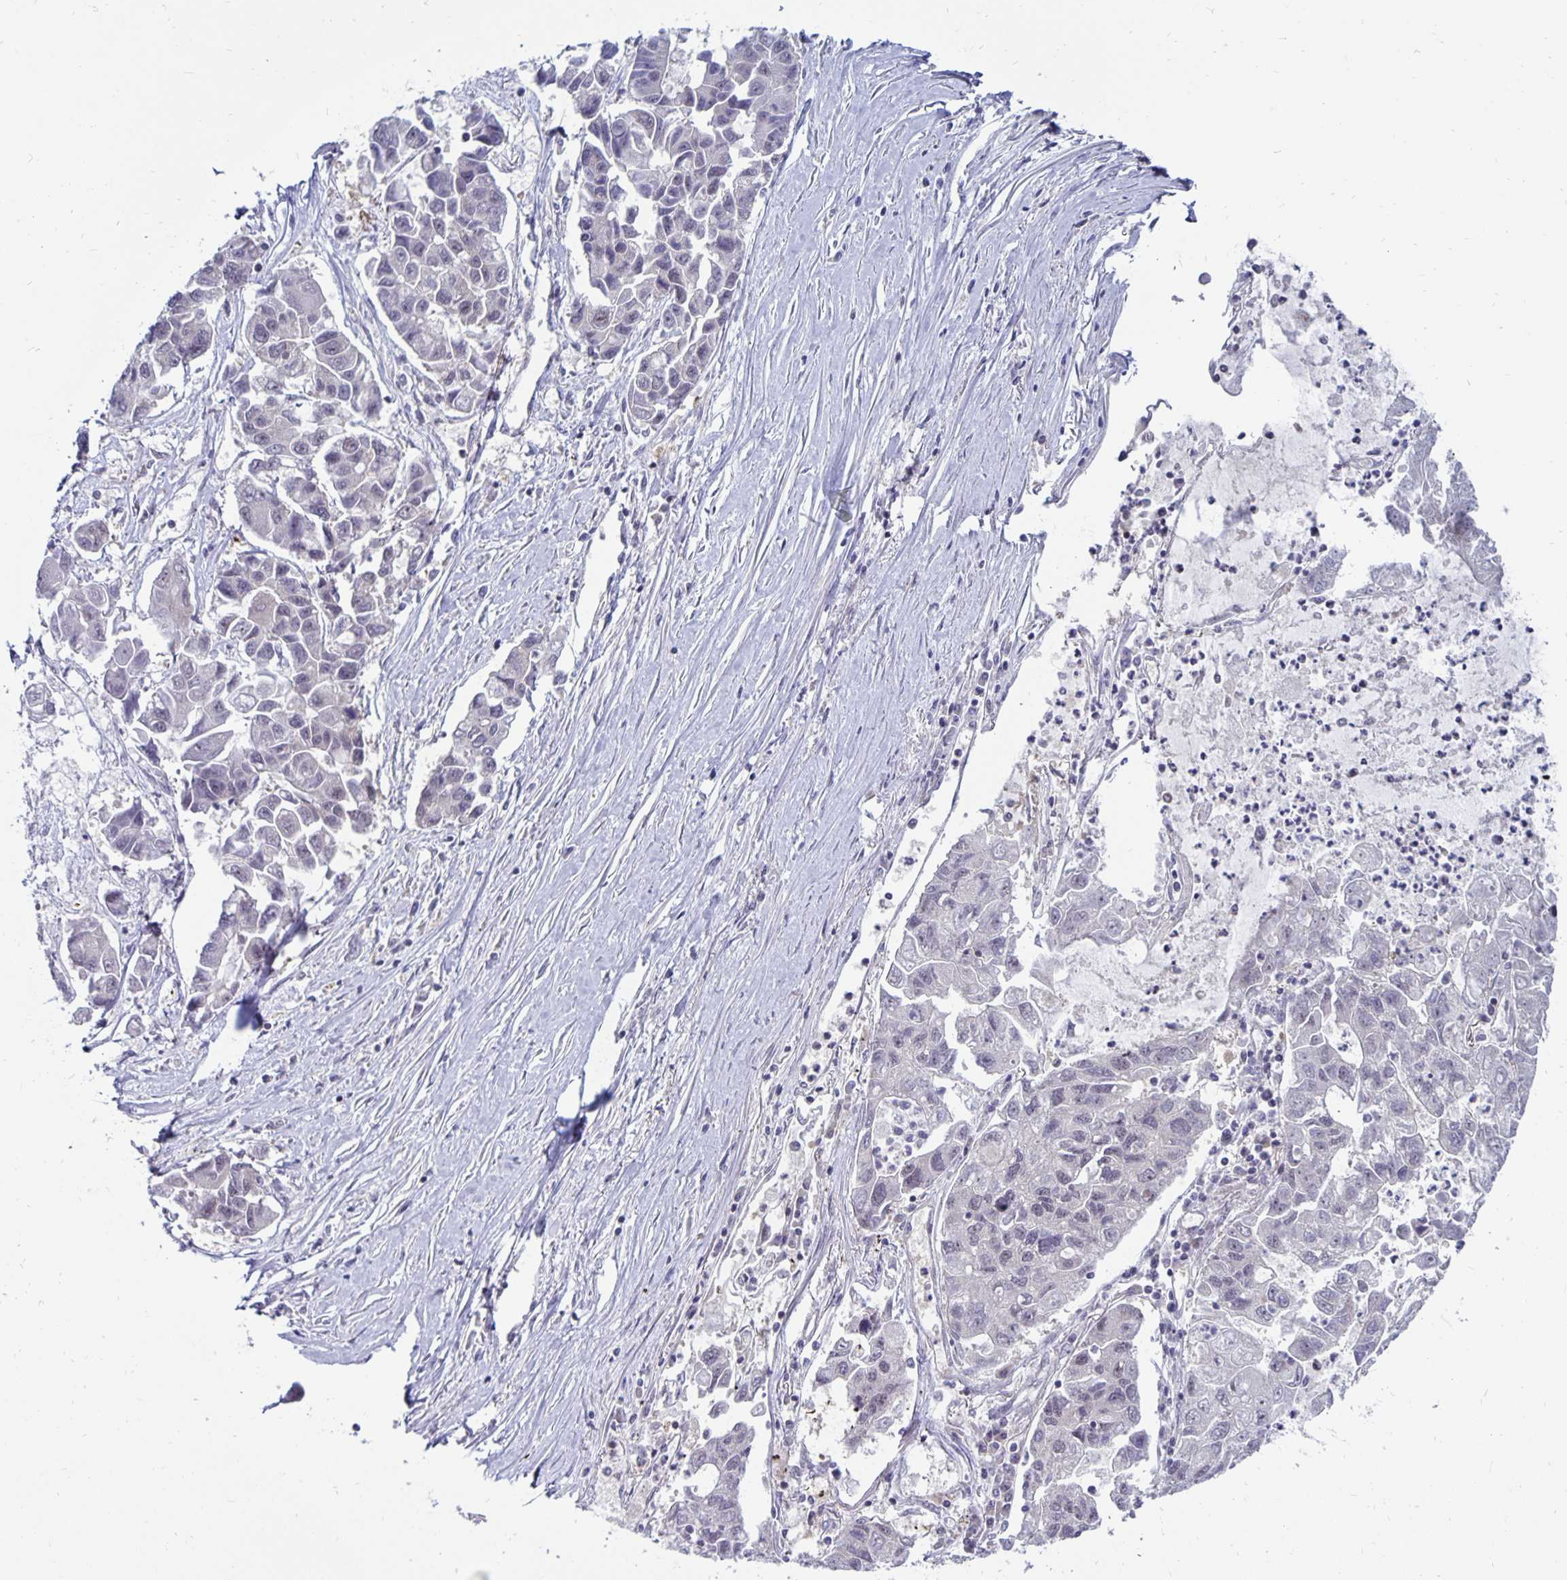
{"staining": {"intensity": "weak", "quantity": "<25%", "location": "nuclear"}, "tissue": "lung cancer", "cell_type": "Tumor cells", "image_type": "cancer", "snomed": [{"axis": "morphology", "description": "Adenocarcinoma, NOS"}, {"axis": "topography", "description": "Bronchus"}, {"axis": "topography", "description": "Lung"}], "caption": "Tumor cells show no significant protein expression in adenocarcinoma (lung).", "gene": "EXOC6B", "patient": {"sex": "female", "age": 51}}